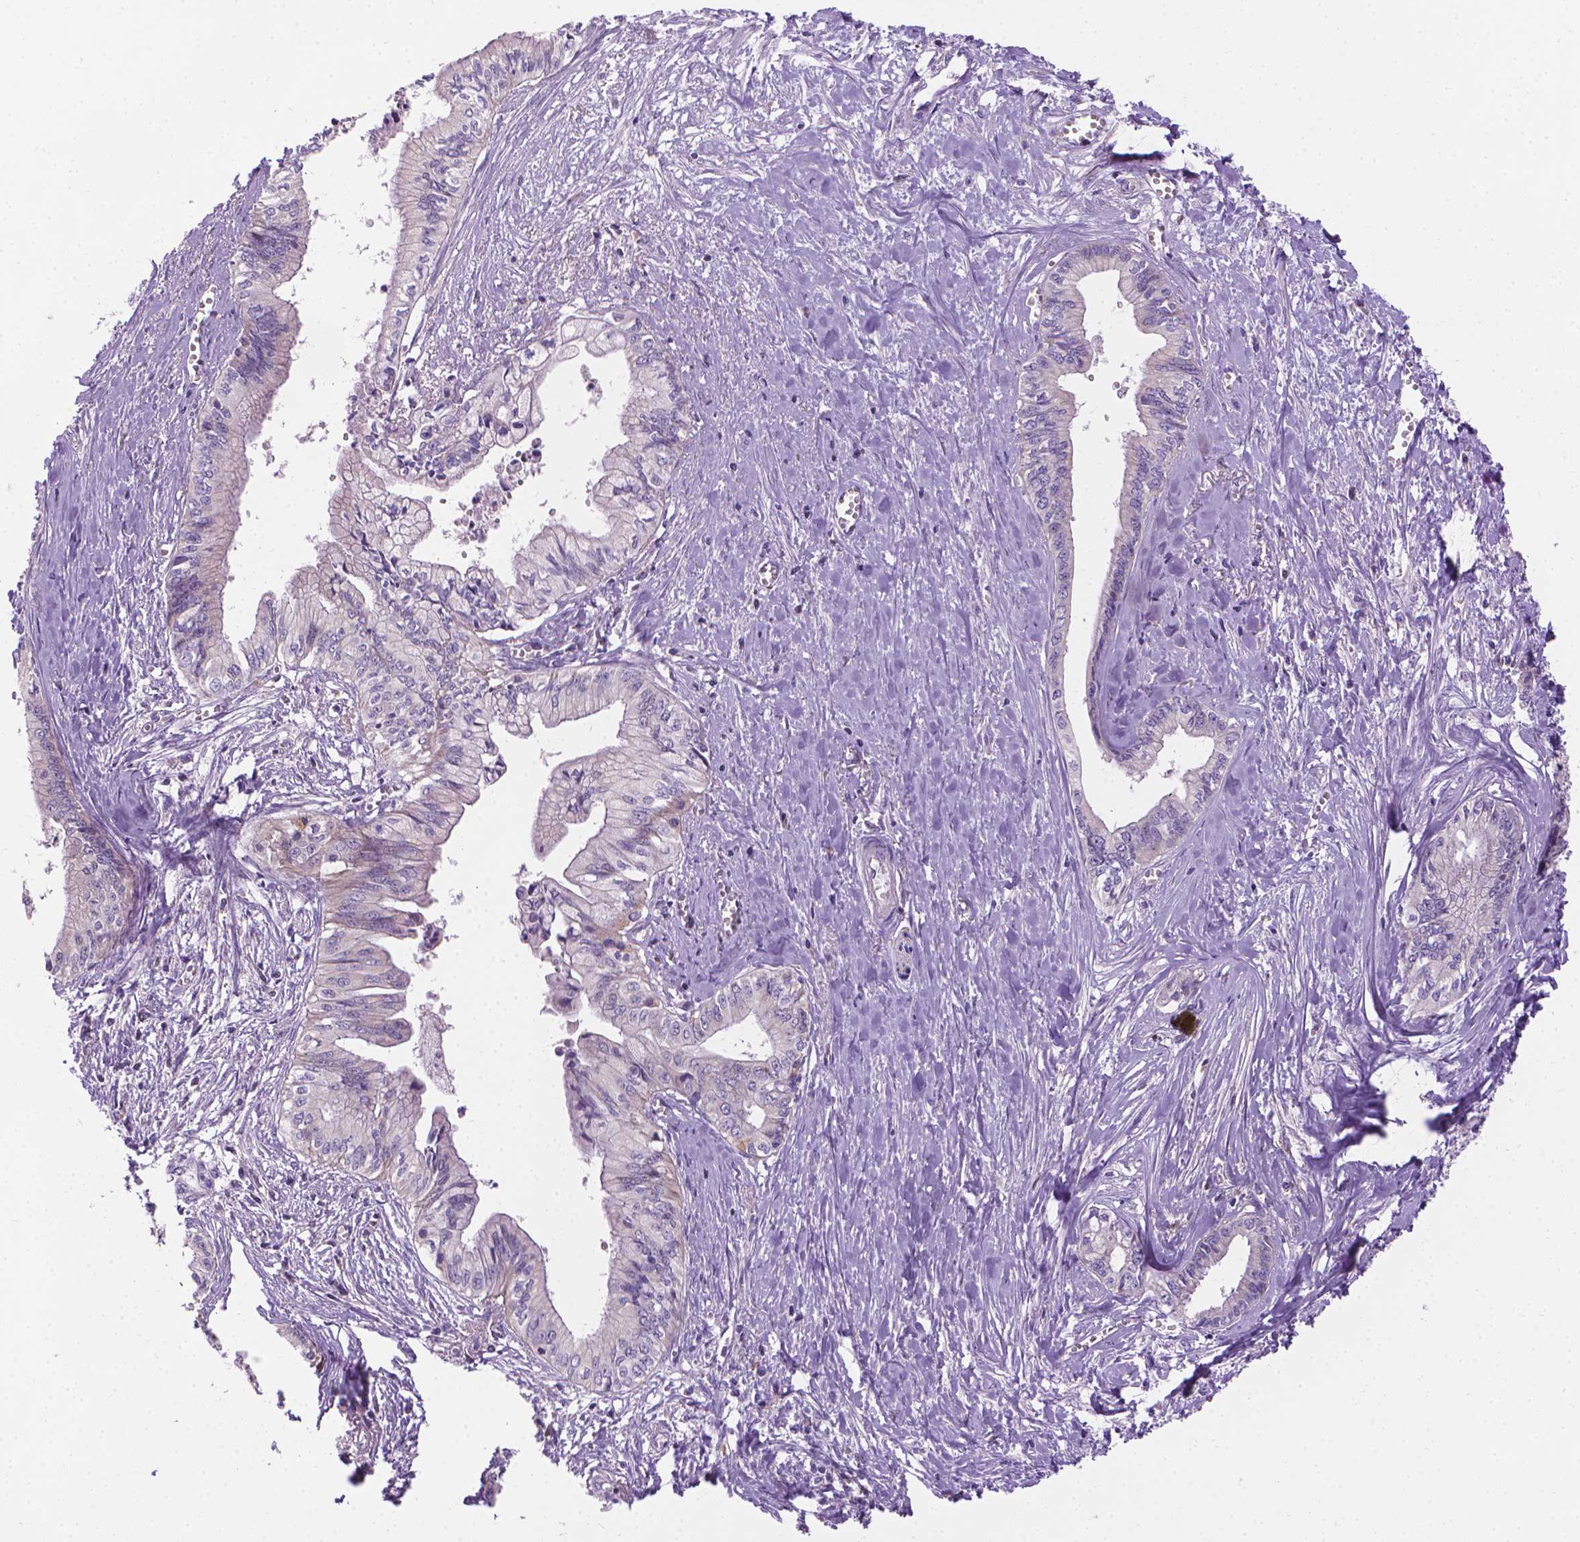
{"staining": {"intensity": "negative", "quantity": "none", "location": "none"}, "tissue": "pancreatic cancer", "cell_type": "Tumor cells", "image_type": "cancer", "snomed": [{"axis": "morphology", "description": "Adenocarcinoma, NOS"}, {"axis": "topography", "description": "Pancreas"}], "caption": "A micrograph of pancreatic cancer stained for a protein reveals no brown staining in tumor cells.", "gene": "SLC51B", "patient": {"sex": "female", "age": 61}}